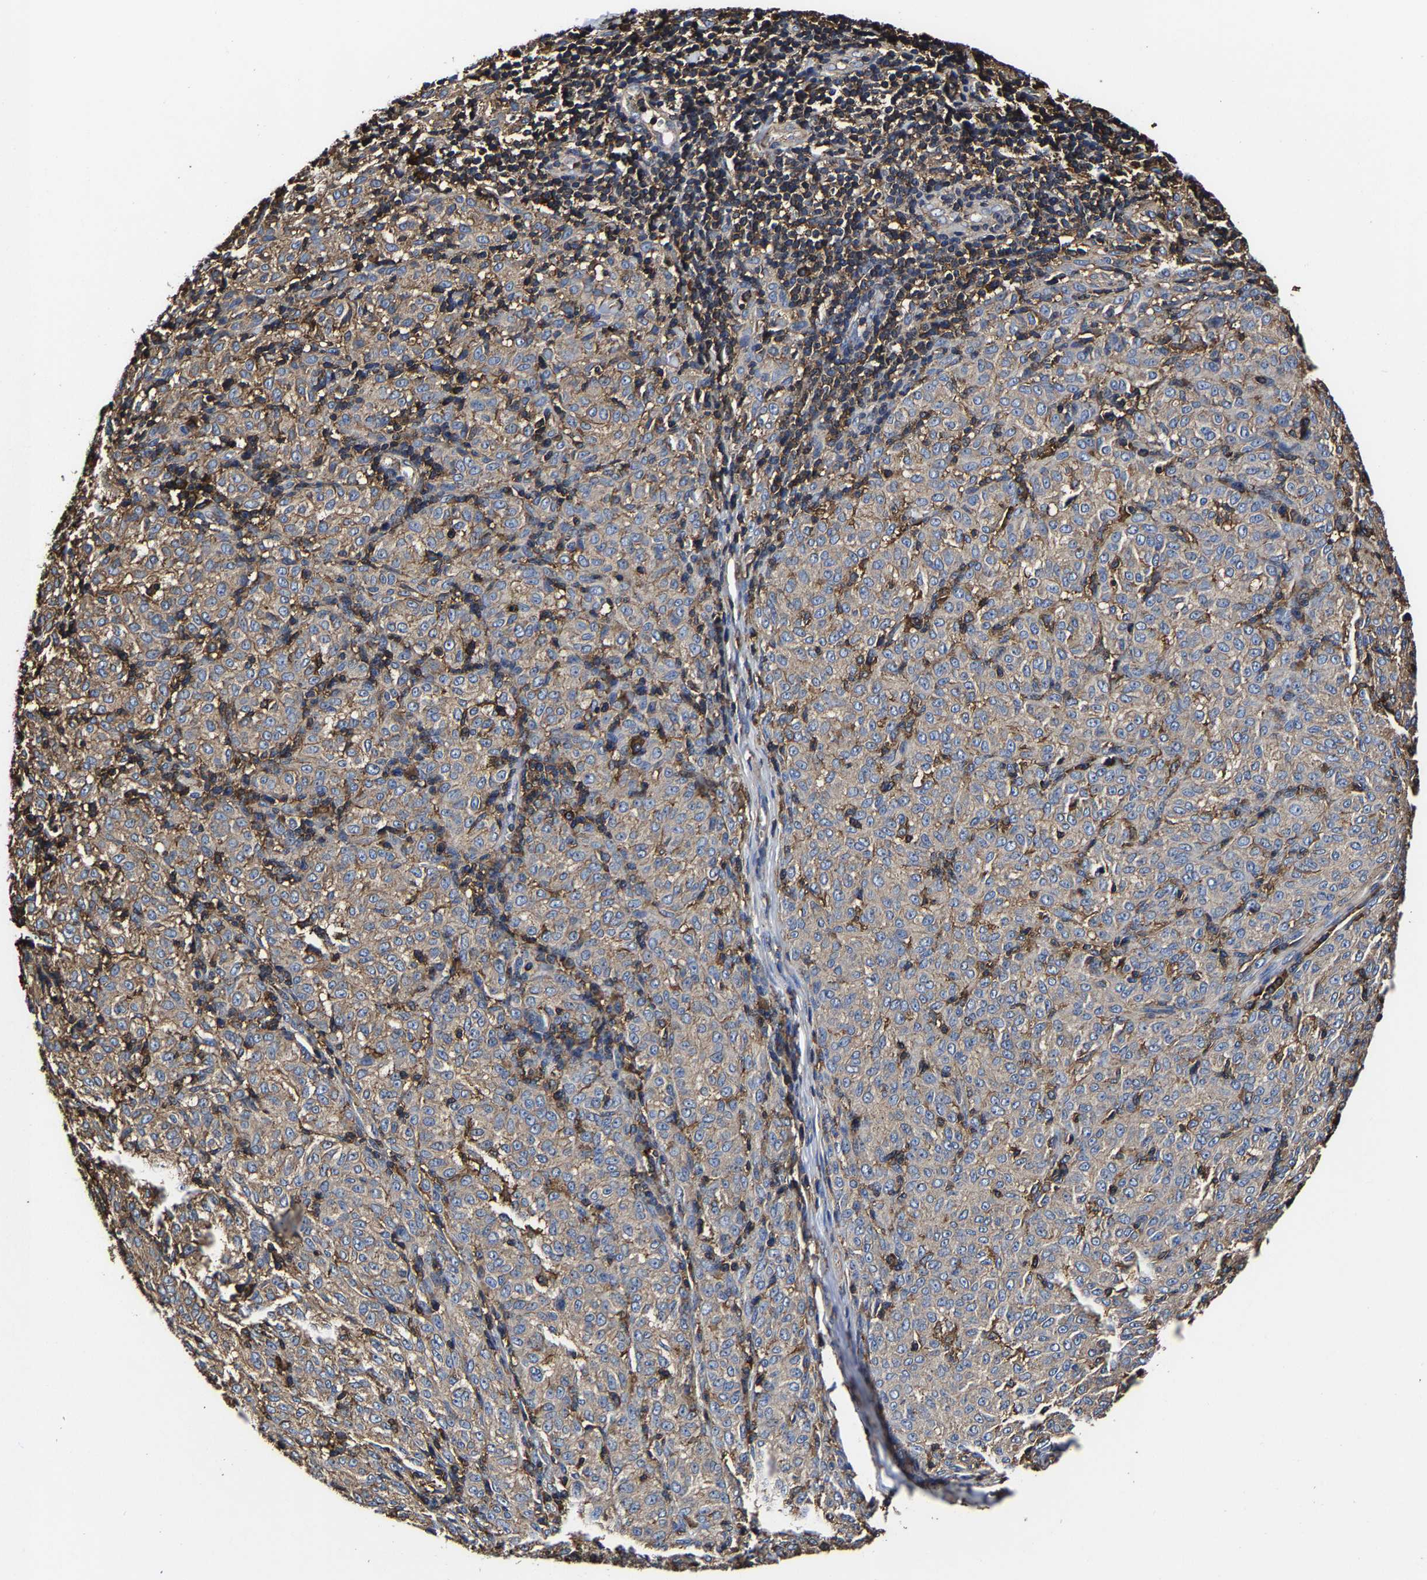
{"staining": {"intensity": "weak", "quantity": ">75%", "location": "cytoplasmic/membranous"}, "tissue": "melanoma", "cell_type": "Tumor cells", "image_type": "cancer", "snomed": [{"axis": "morphology", "description": "Malignant melanoma, NOS"}, {"axis": "topography", "description": "Skin"}], "caption": "Malignant melanoma stained with IHC exhibits weak cytoplasmic/membranous positivity in about >75% of tumor cells. The staining was performed using DAB to visualize the protein expression in brown, while the nuclei were stained in blue with hematoxylin (Magnification: 20x).", "gene": "SSH3", "patient": {"sex": "female", "age": 72}}